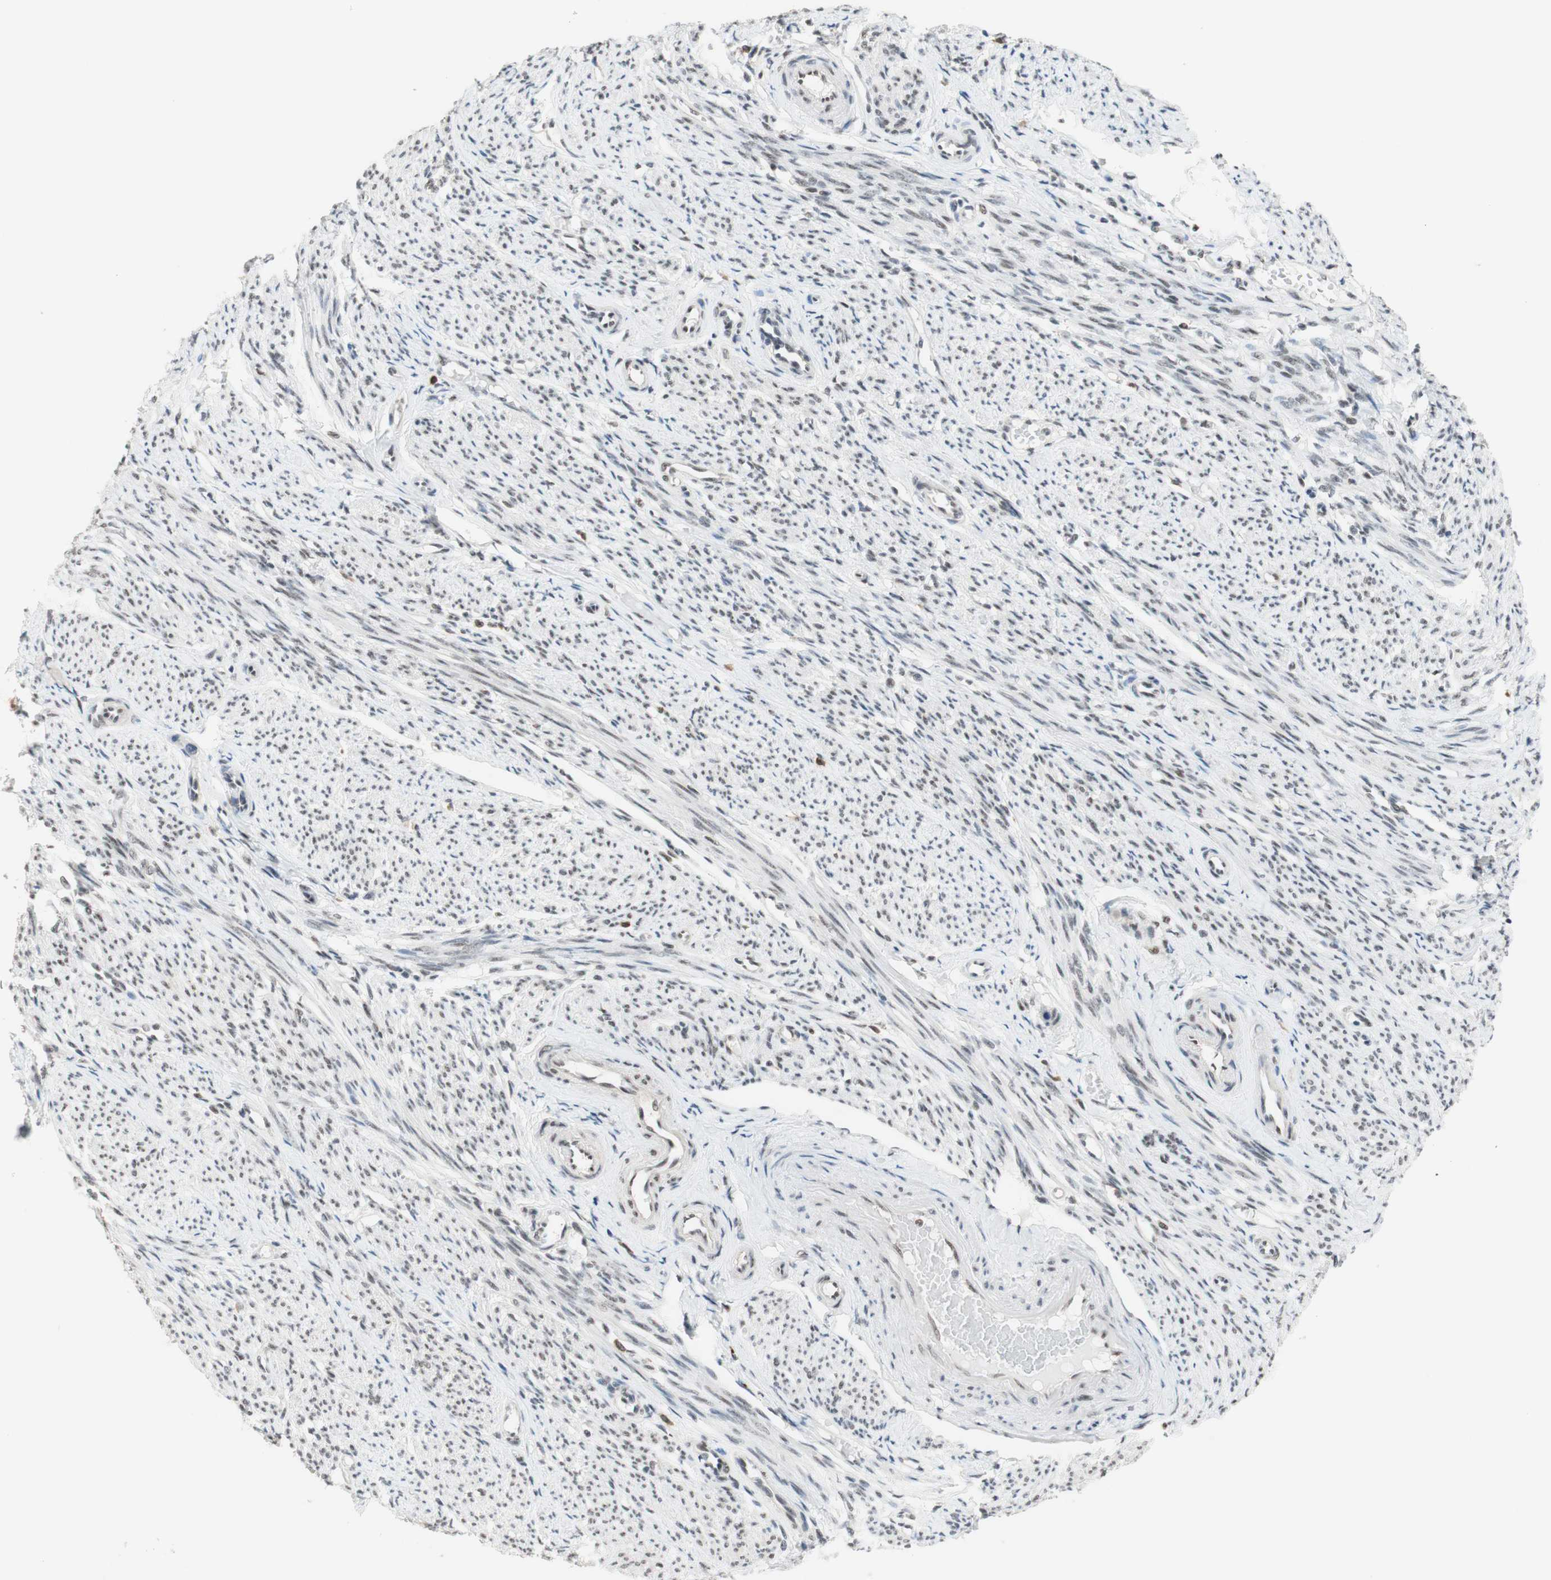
{"staining": {"intensity": "strong", "quantity": "25%-75%", "location": "nuclear"}, "tissue": "smooth muscle", "cell_type": "Smooth muscle cells", "image_type": "normal", "snomed": [{"axis": "morphology", "description": "Normal tissue, NOS"}, {"axis": "topography", "description": "Smooth muscle"}], "caption": "Protein analysis of unremarkable smooth muscle exhibits strong nuclear positivity in approximately 25%-75% of smooth muscle cells.", "gene": "PRPF19", "patient": {"sex": "female", "age": 65}}